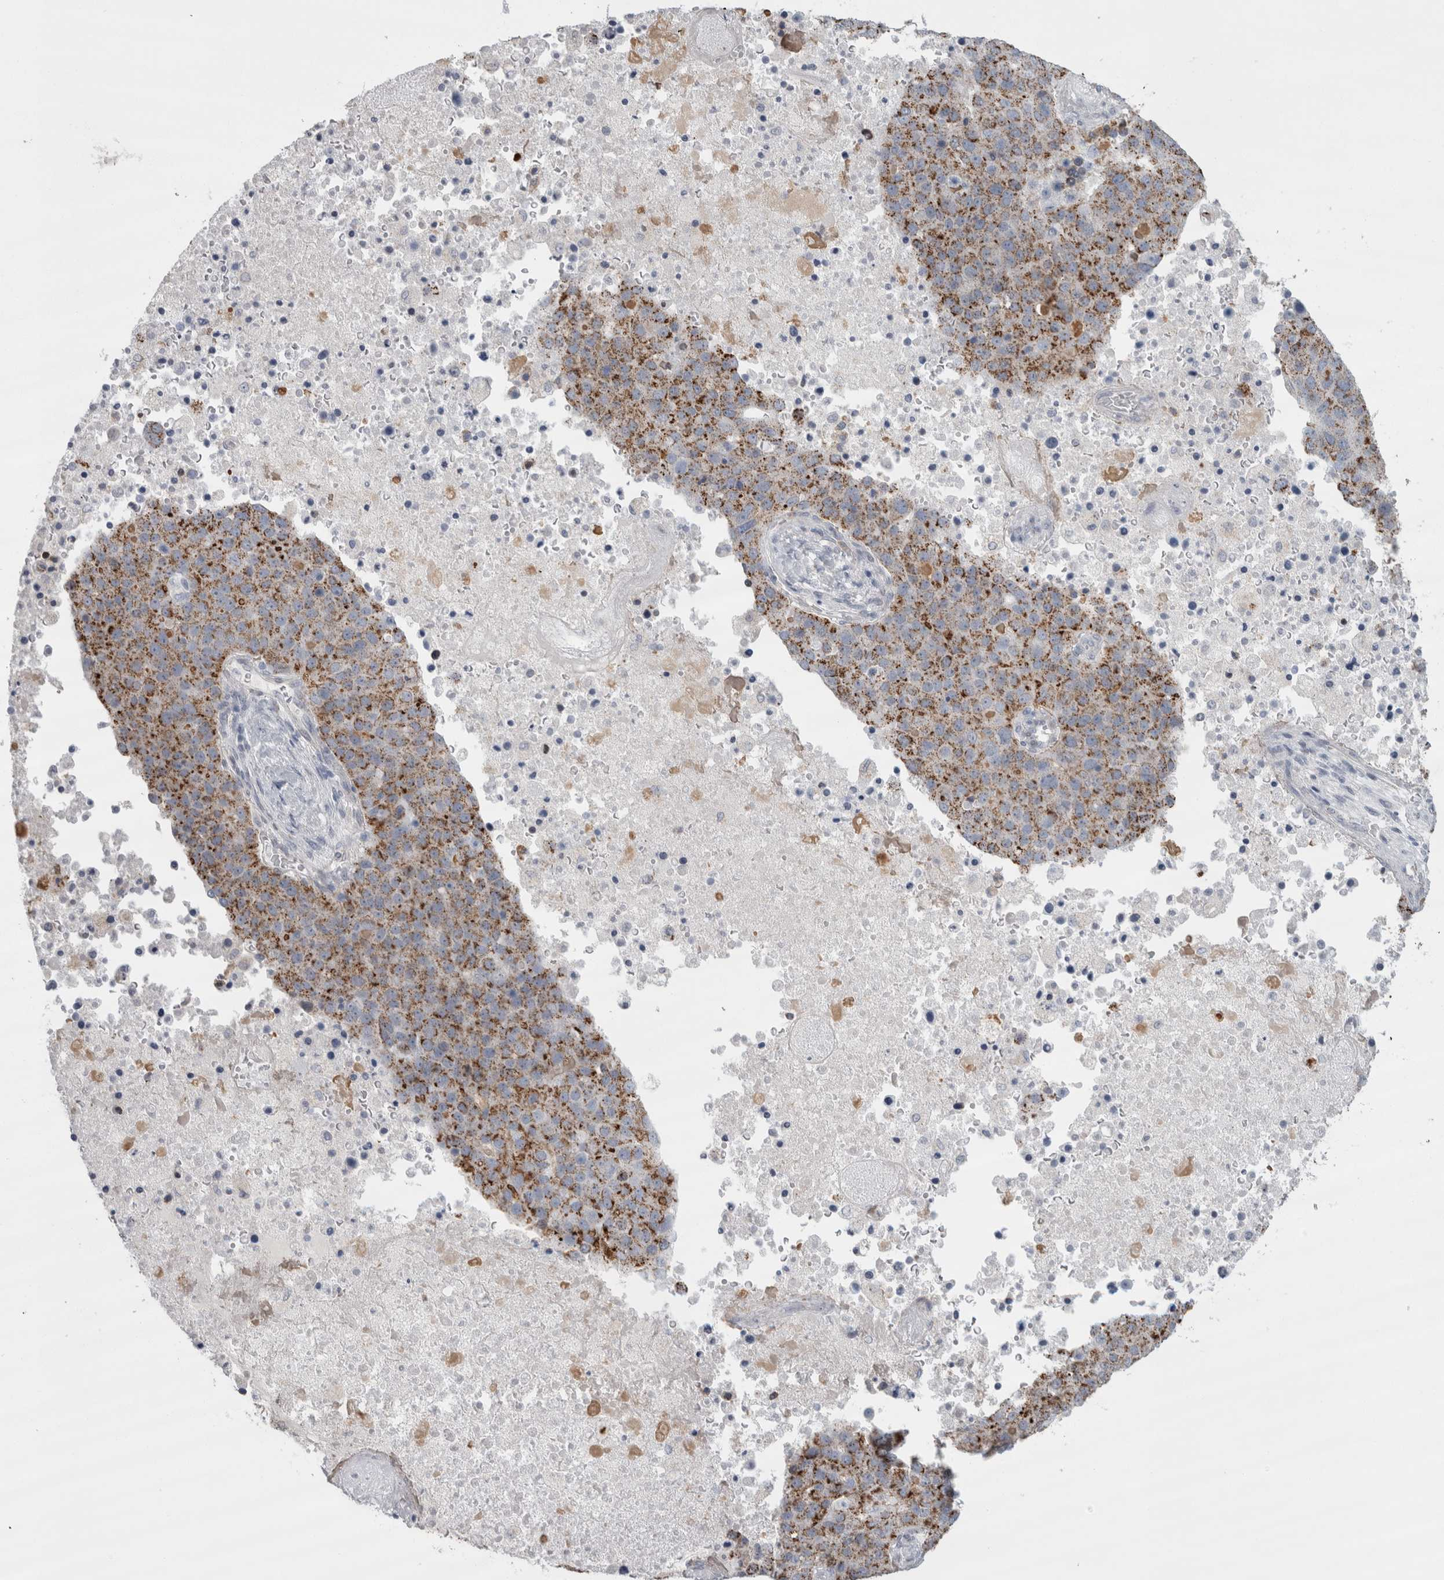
{"staining": {"intensity": "moderate", "quantity": ">75%", "location": "cytoplasmic/membranous"}, "tissue": "pancreatic cancer", "cell_type": "Tumor cells", "image_type": "cancer", "snomed": [{"axis": "morphology", "description": "Adenocarcinoma, NOS"}, {"axis": "topography", "description": "Pancreas"}], "caption": "Adenocarcinoma (pancreatic) tissue demonstrates moderate cytoplasmic/membranous staining in about >75% of tumor cells The staining was performed using DAB (3,3'-diaminobenzidine) to visualize the protein expression in brown, while the nuclei were stained in blue with hematoxylin (Magnification: 20x).", "gene": "PLIN1", "patient": {"sex": "female", "age": 61}}